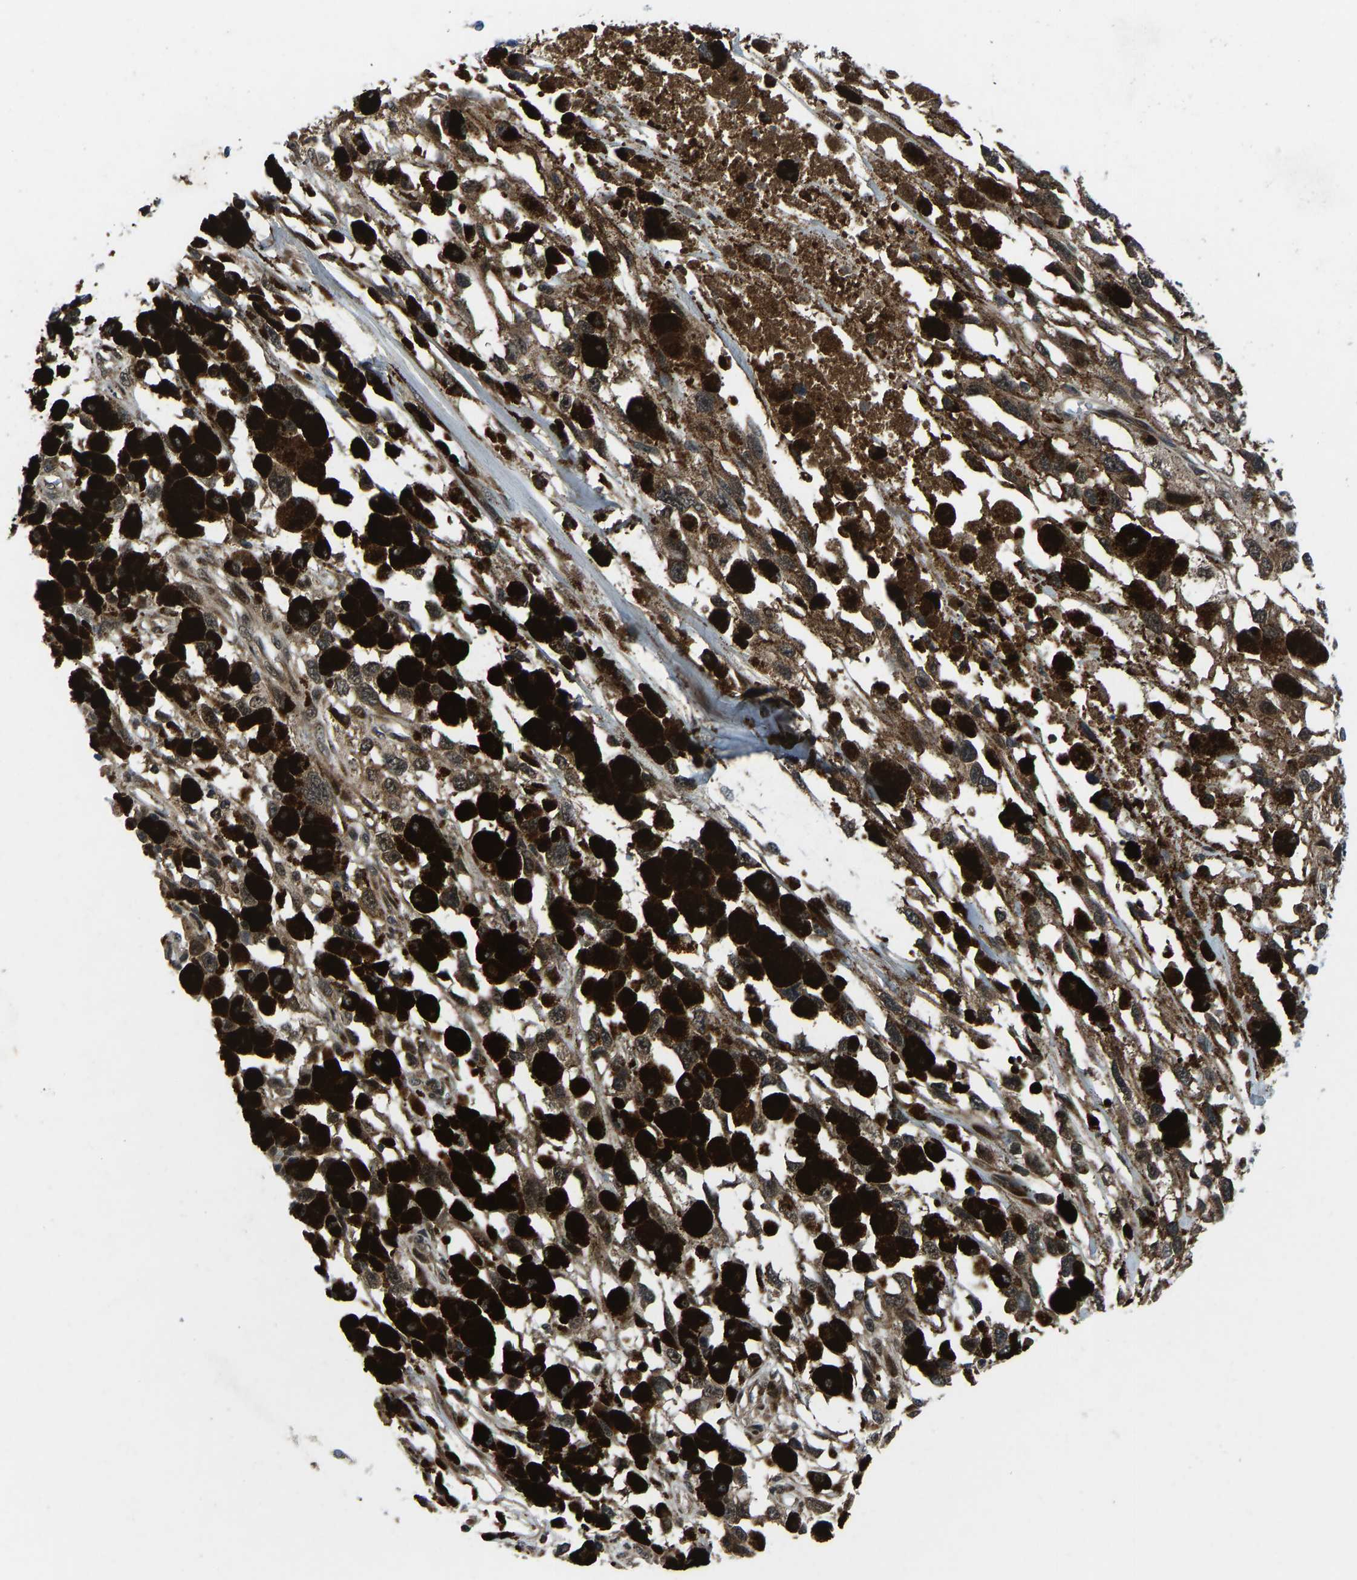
{"staining": {"intensity": "moderate", "quantity": ">75%", "location": "cytoplasmic/membranous,nuclear"}, "tissue": "melanoma", "cell_type": "Tumor cells", "image_type": "cancer", "snomed": [{"axis": "morphology", "description": "Malignant melanoma, Metastatic site"}, {"axis": "topography", "description": "Lymph node"}], "caption": "Protein positivity by immunohistochemistry demonstrates moderate cytoplasmic/membranous and nuclear positivity in about >75% of tumor cells in melanoma. (Brightfield microscopy of DAB IHC at high magnification).", "gene": "RLIM", "patient": {"sex": "male", "age": 59}}